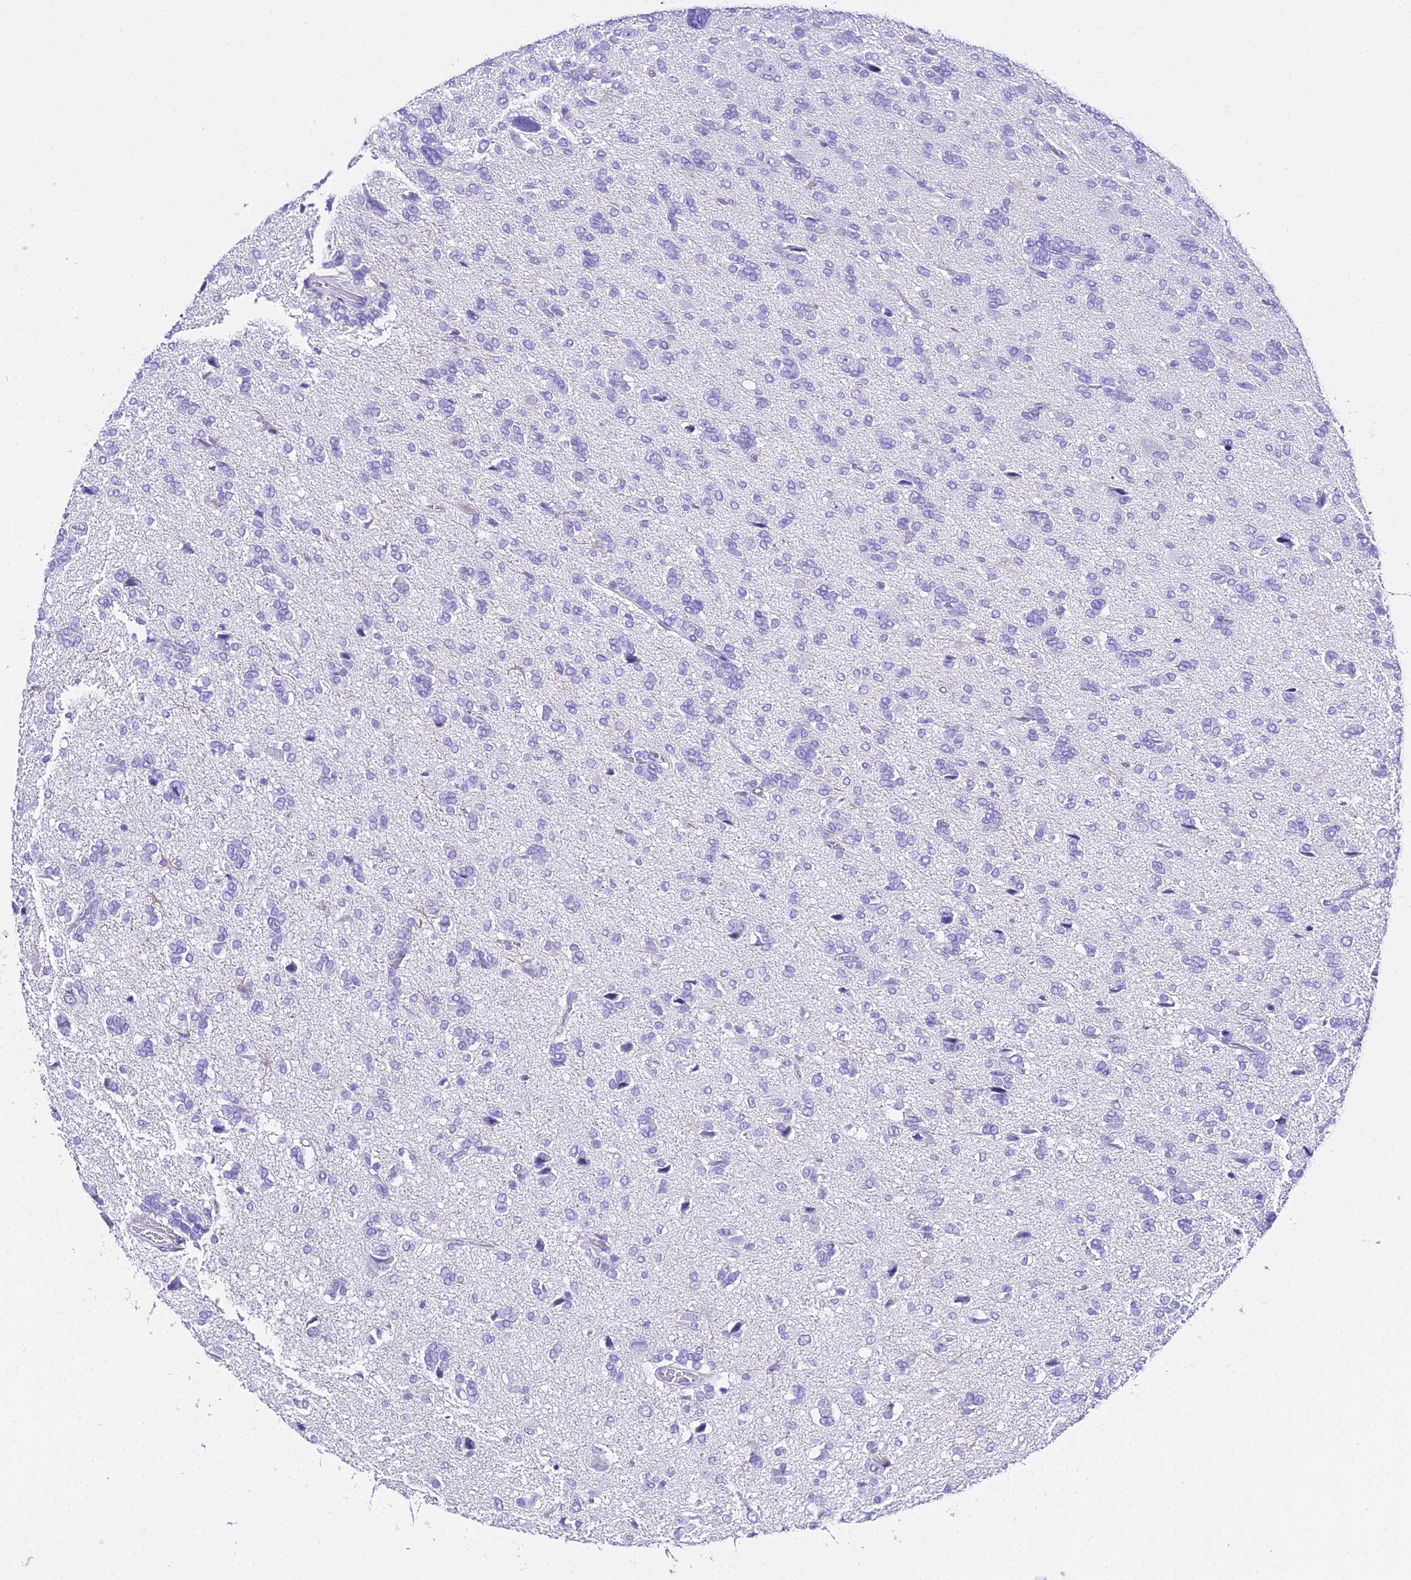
{"staining": {"intensity": "negative", "quantity": "none", "location": "none"}, "tissue": "glioma", "cell_type": "Tumor cells", "image_type": "cancer", "snomed": [{"axis": "morphology", "description": "Glioma, malignant, High grade"}, {"axis": "topography", "description": "Brain"}], "caption": "Tumor cells are negative for brown protein staining in glioma.", "gene": "TRMT44", "patient": {"sex": "female", "age": 59}}